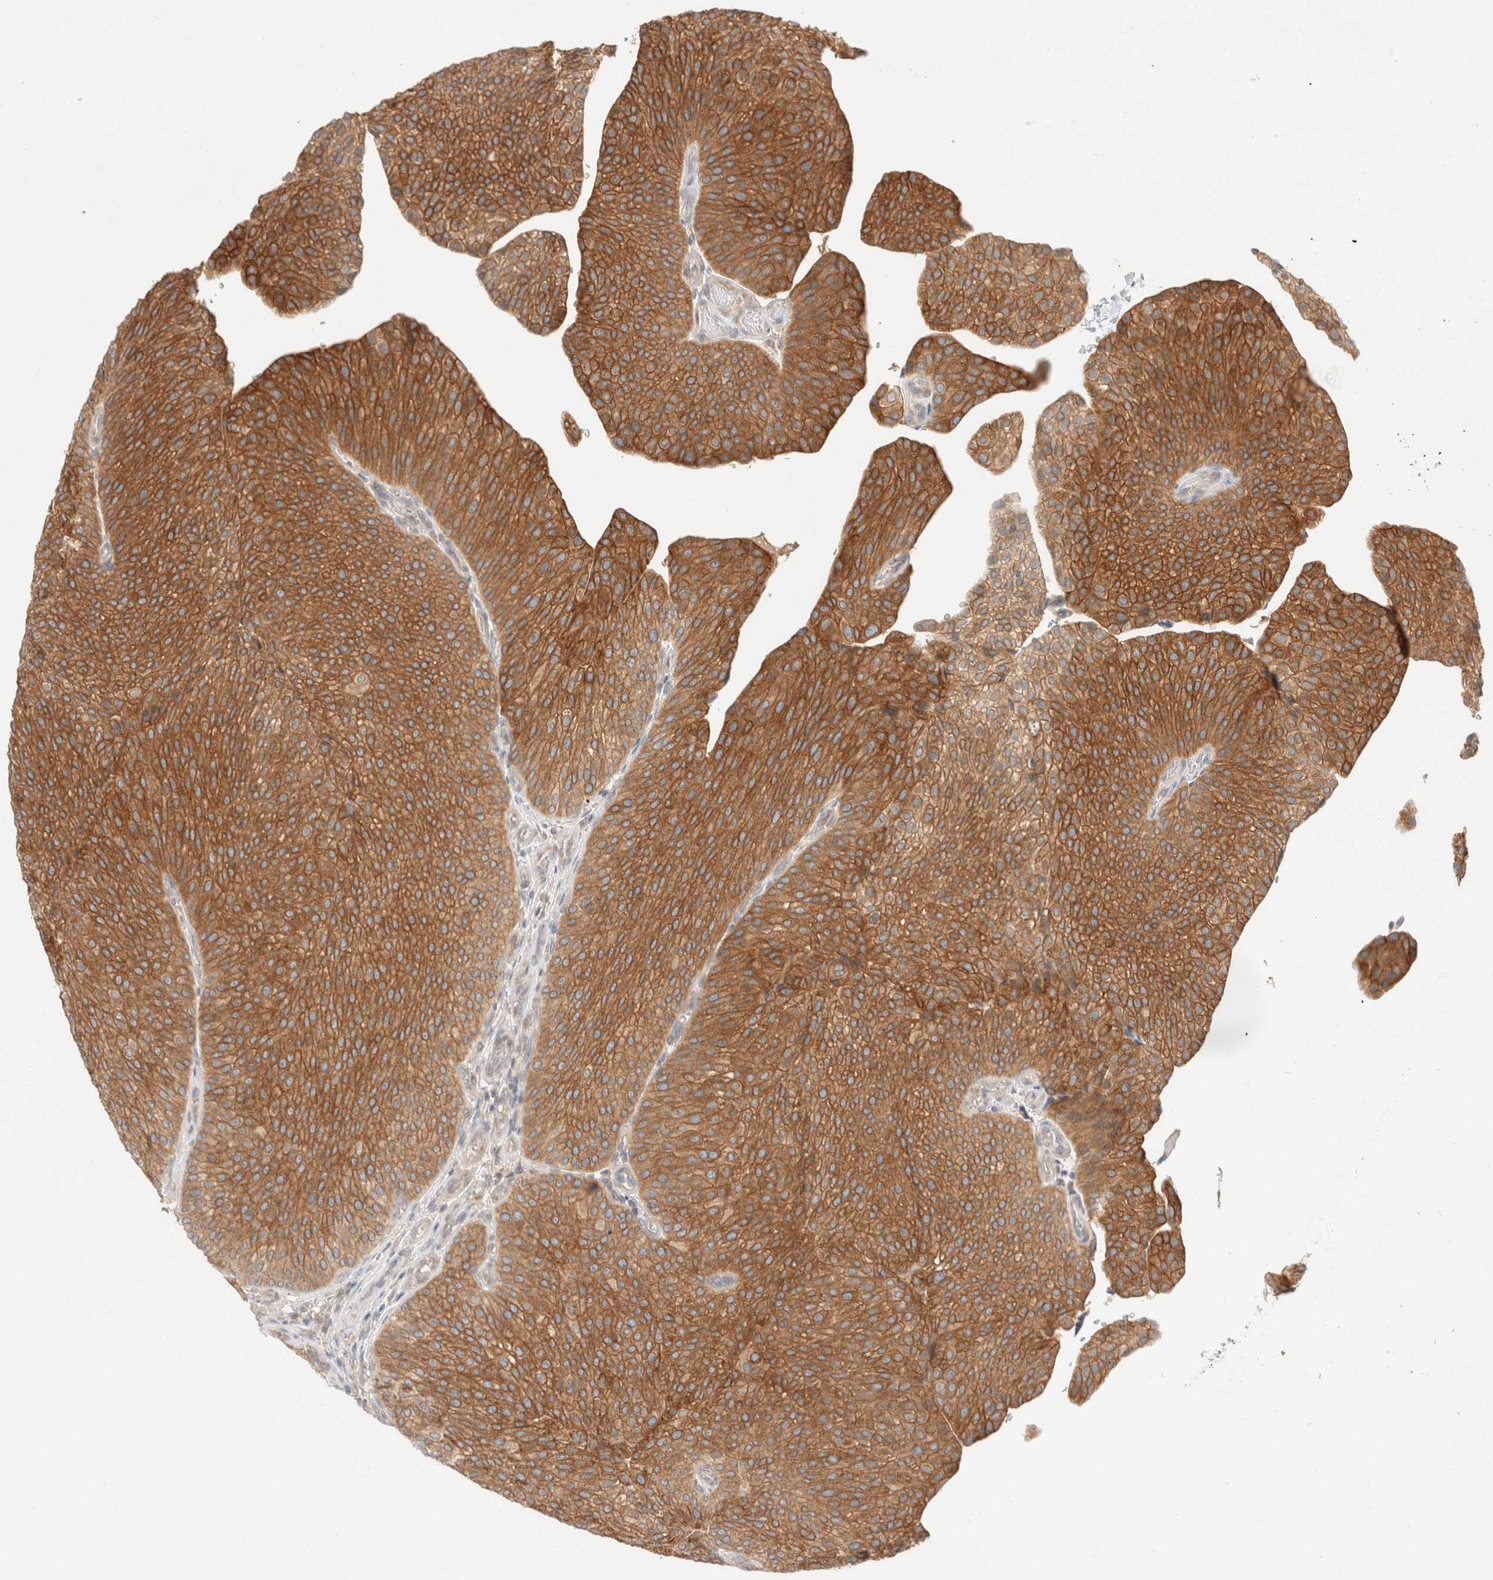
{"staining": {"intensity": "moderate", "quantity": ">75%", "location": "cytoplasmic/membranous"}, "tissue": "urothelial cancer", "cell_type": "Tumor cells", "image_type": "cancer", "snomed": [{"axis": "morphology", "description": "Normal tissue, NOS"}, {"axis": "morphology", "description": "Urothelial carcinoma, Low grade"}, {"axis": "topography", "description": "Smooth muscle"}, {"axis": "topography", "description": "Urinary bladder"}], "caption": "Urothelial carcinoma (low-grade) tissue displays moderate cytoplasmic/membranous positivity in approximately >75% of tumor cells, visualized by immunohistochemistry. Ihc stains the protein in brown and the nuclei are stained blue.", "gene": "MARK3", "patient": {"sex": "male", "age": 60}}